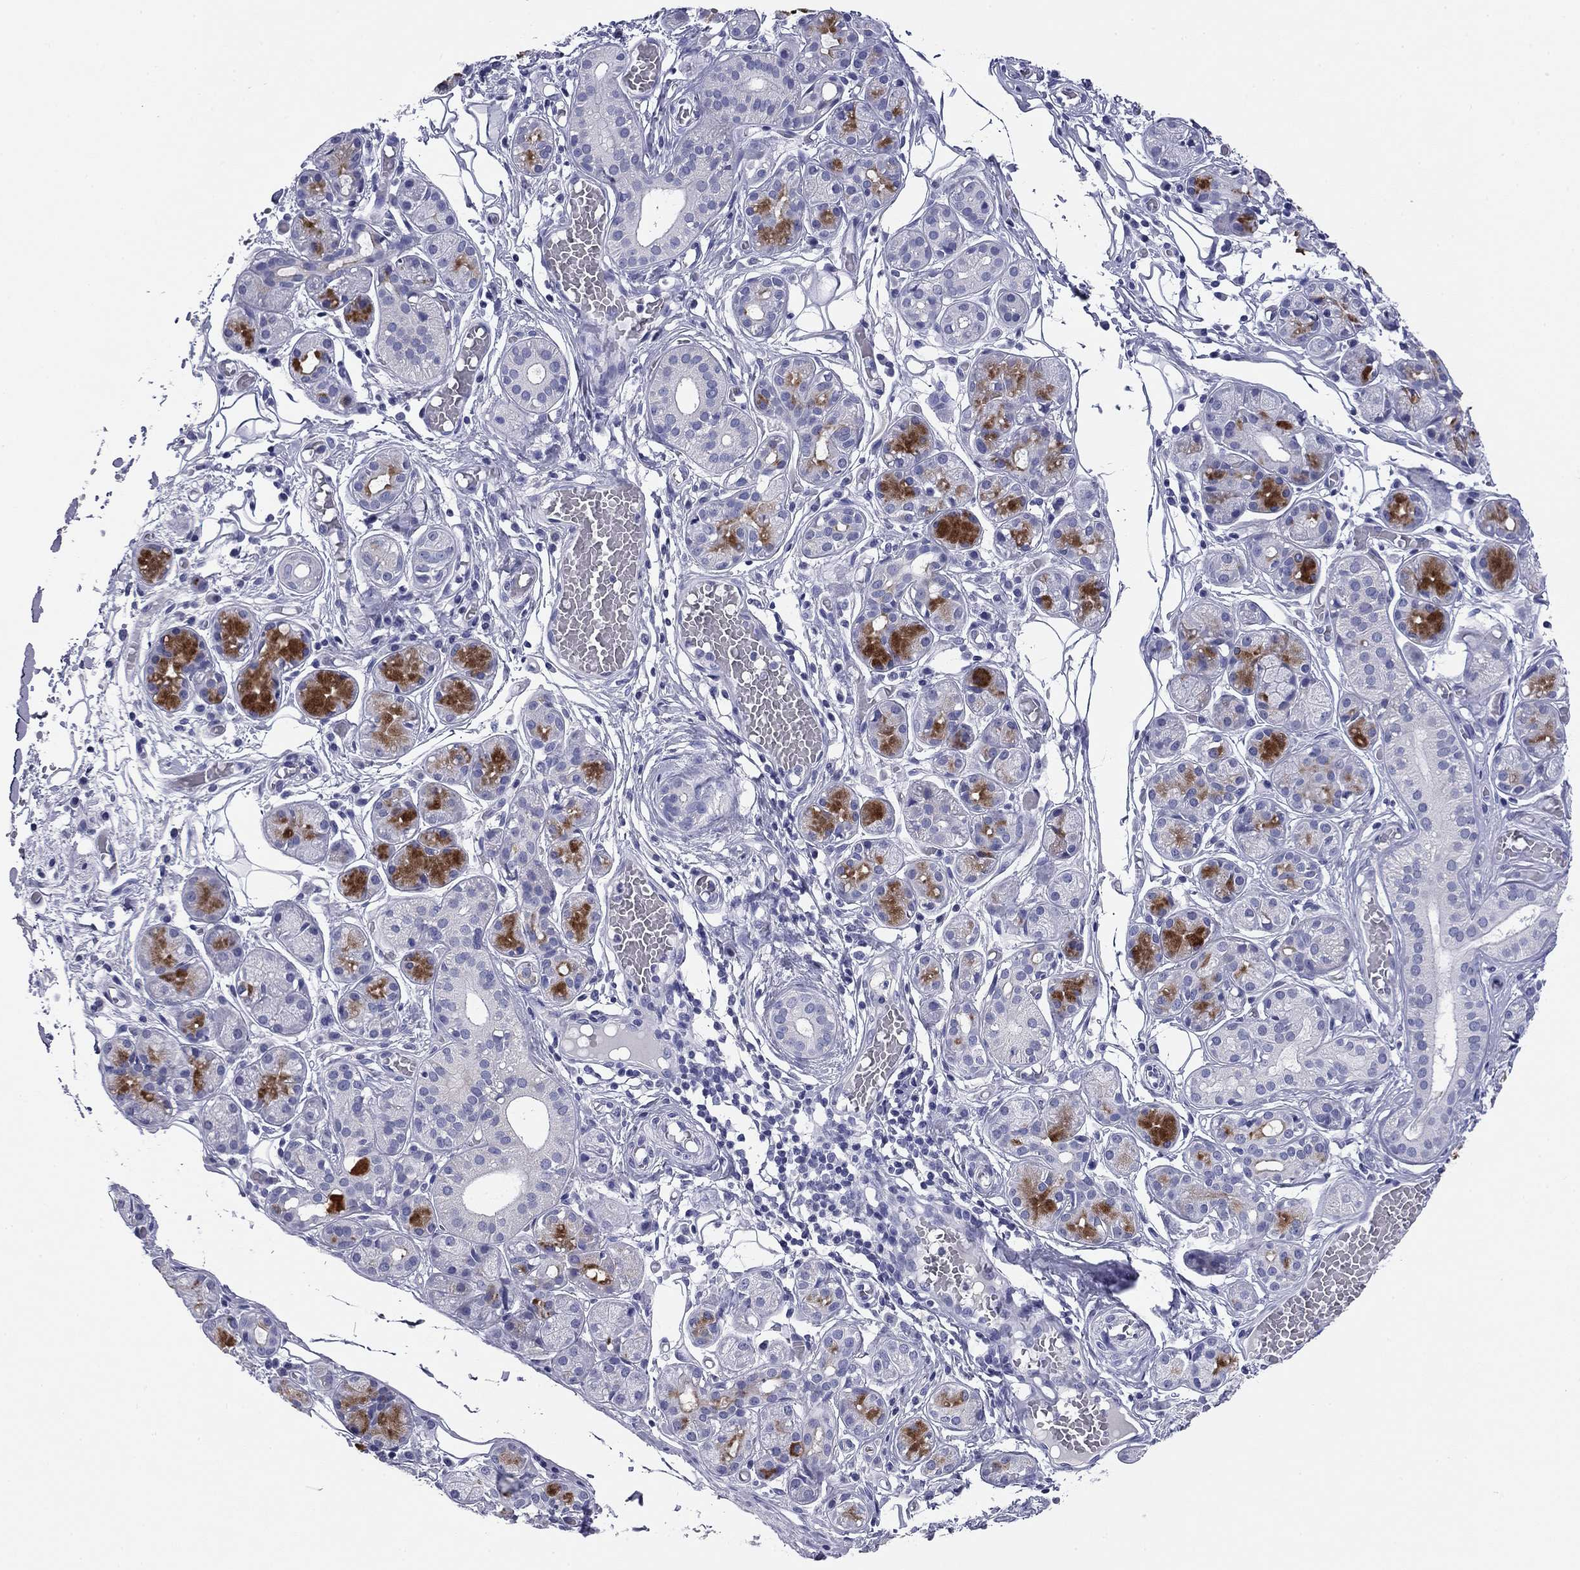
{"staining": {"intensity": "strong", "quantity": "<25%", "location": "cytoplasmic/membranous"}, "tissue": "salivary gland", "cell_type": "Glandular cells", "image_type": "normal", "snomed": [{"axis": "morphology", "description": "Normal tissue, NOS"}, {"axis": "topography", "description": "Salivary gland"}, {"axis": "topography", "description": "Peripheral nerve tissue"}], "caption": "Protein analysis of benign salivary gland reveals strong cytoplasmic/membranous staining in approximately <25% of glandular cells. The staining was performed using DAB (3,3'-diaminobenzidine), with brown indicating positive protein expression. Nuclei are stained blue with hematoxylin.", "gene": "ABCC2", "patient": {"sex": "male", "age": 71}}